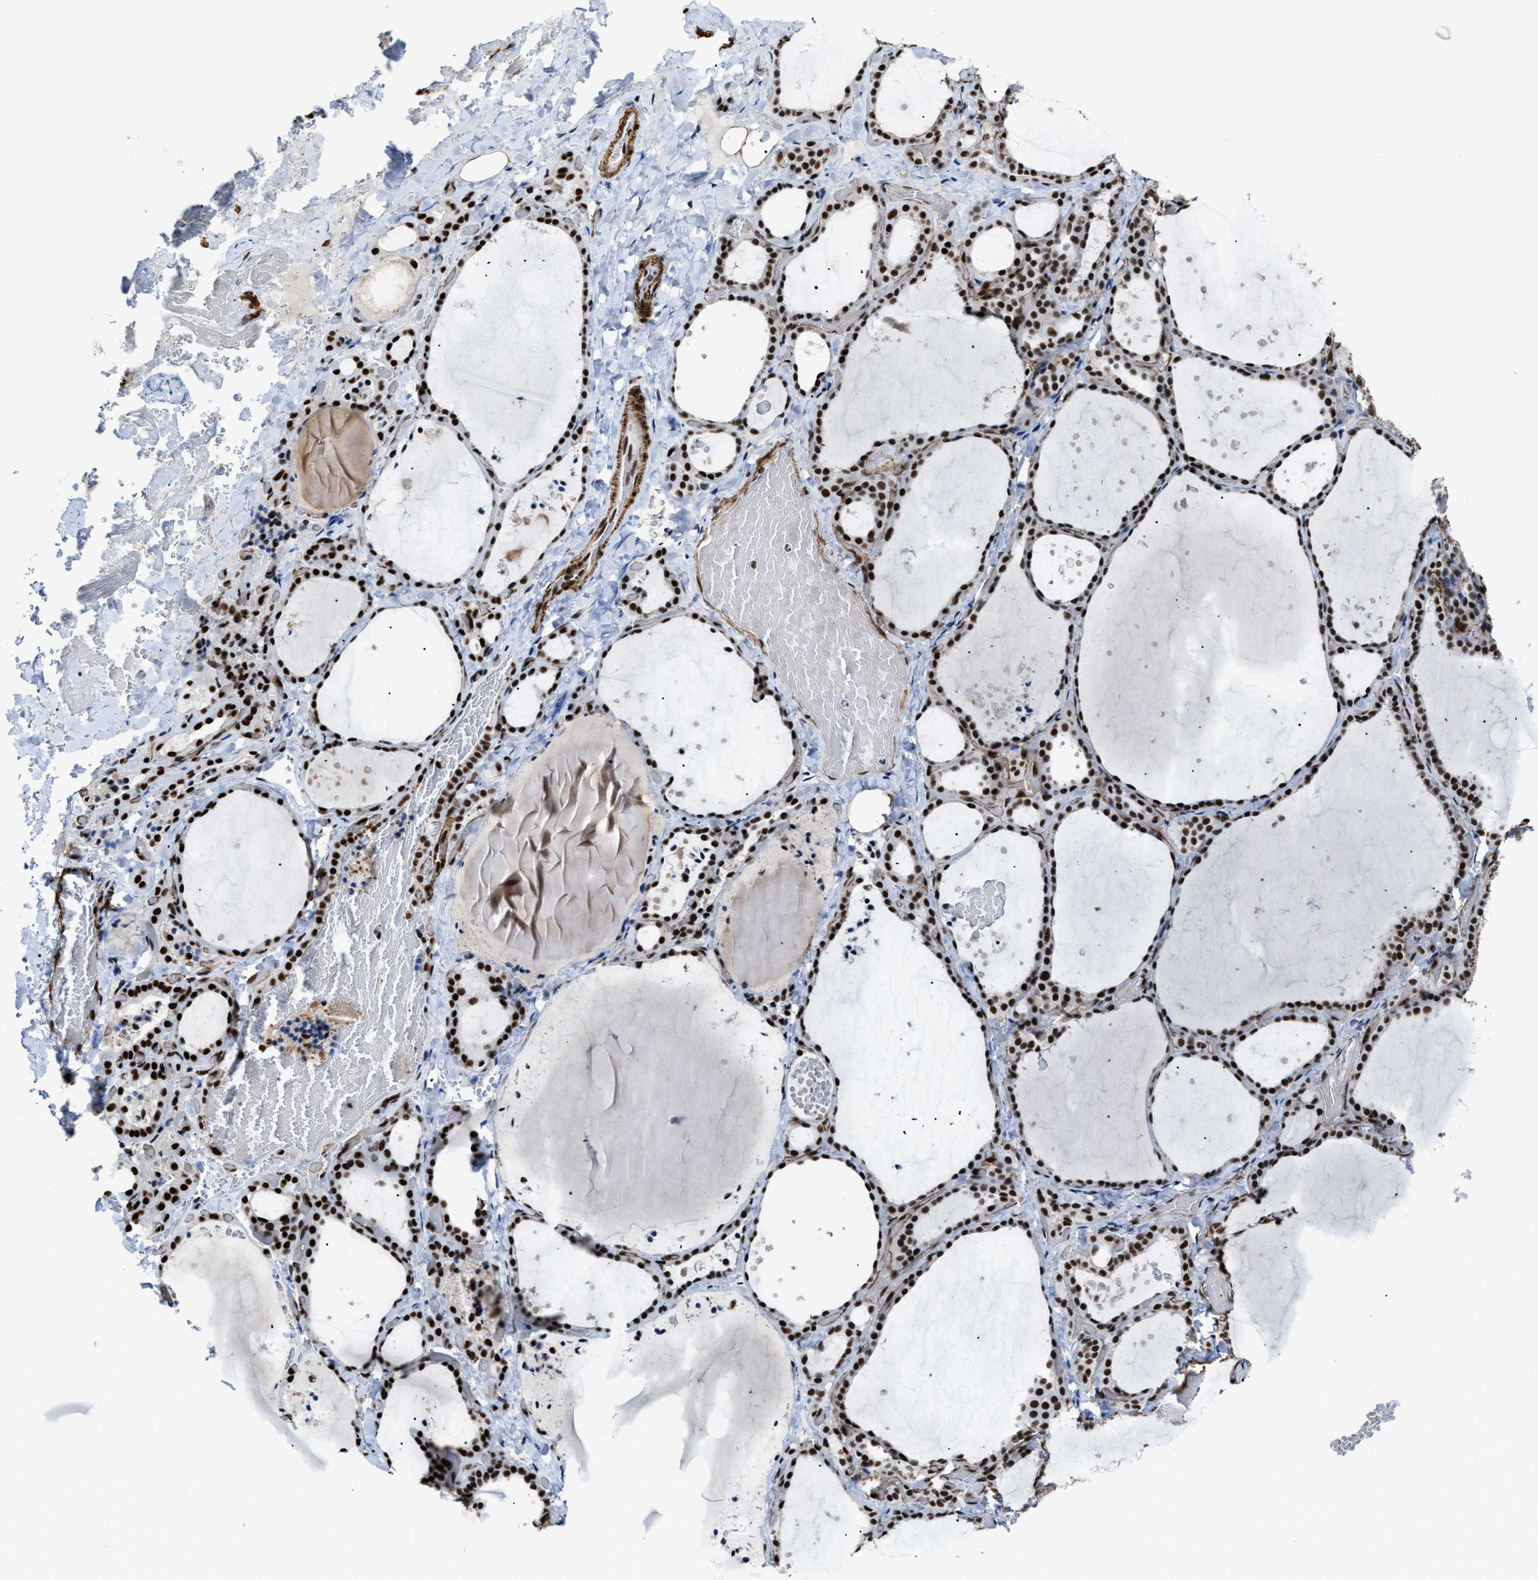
{"staining": {"intensity": "strong", "quantity": ">75%", "location": "nuclear"}, "tissue": "thyroid gland", "cell_type": "Glandular cells", "image_type": "normal", "snomed": [{"axis": "morphology", "description": "Normal tissue, NOS"}, {"axis": "topography", "description": "Thyroid gland"}], "caption": "Immunohistochemical staining of benign human thyroid gland reveals high levels of strong nuclear staining in approximately >75% of glandular cells. Using DAB (brown) and hematoxylin (blue) stains, captured at high magnification using brightfield microscopy.", "gene": "DDX5", "patient": {"sex": "female", "age": 44}}